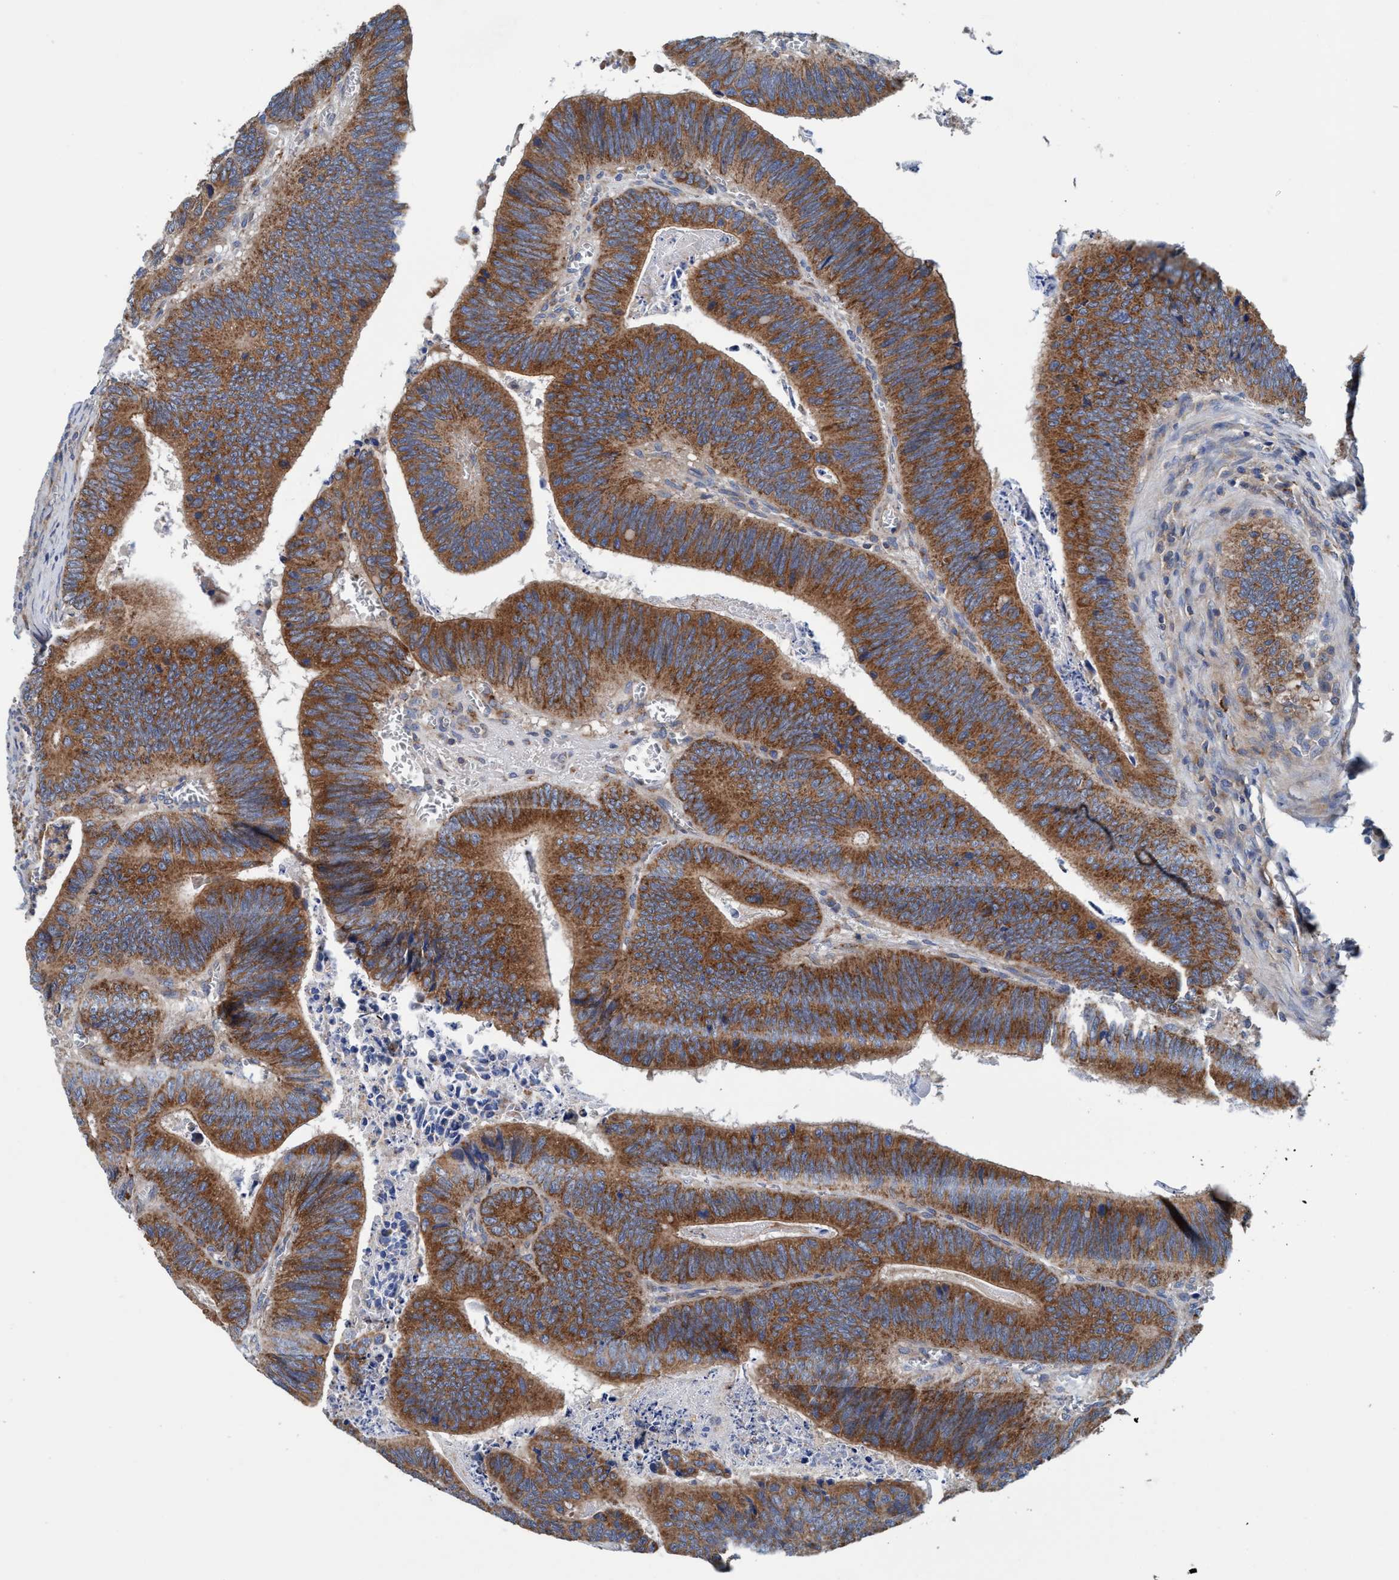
{"staining": {"intensity": "strong", "quantity": ">75%", "location": "cytoplasmic/membranous"}, "tissue": "colorectal cancer", "cell_type": "Tumor cells", "image_type": "cancer", "snomed": [{"axis": "morphology", "description": "Inflammation, NOS"}, {"axis": "morphology", "description": "Adenocarcinoma, NOS"}, {"axis": "topography", "description": "Colon"}], "caption": "Brown immunohistochemical staining in colorectal cancer (adenocarcinoma) reveals strong cytoplasmic/membranous expression in about >75% of tumor cells. The staining was performed using DAB, with brown indicating positive protein expression. Nuclei are stained blue with hematoxylin.", "gene": "ENDOG", "patient": {"sex": "male", "age": 72}}